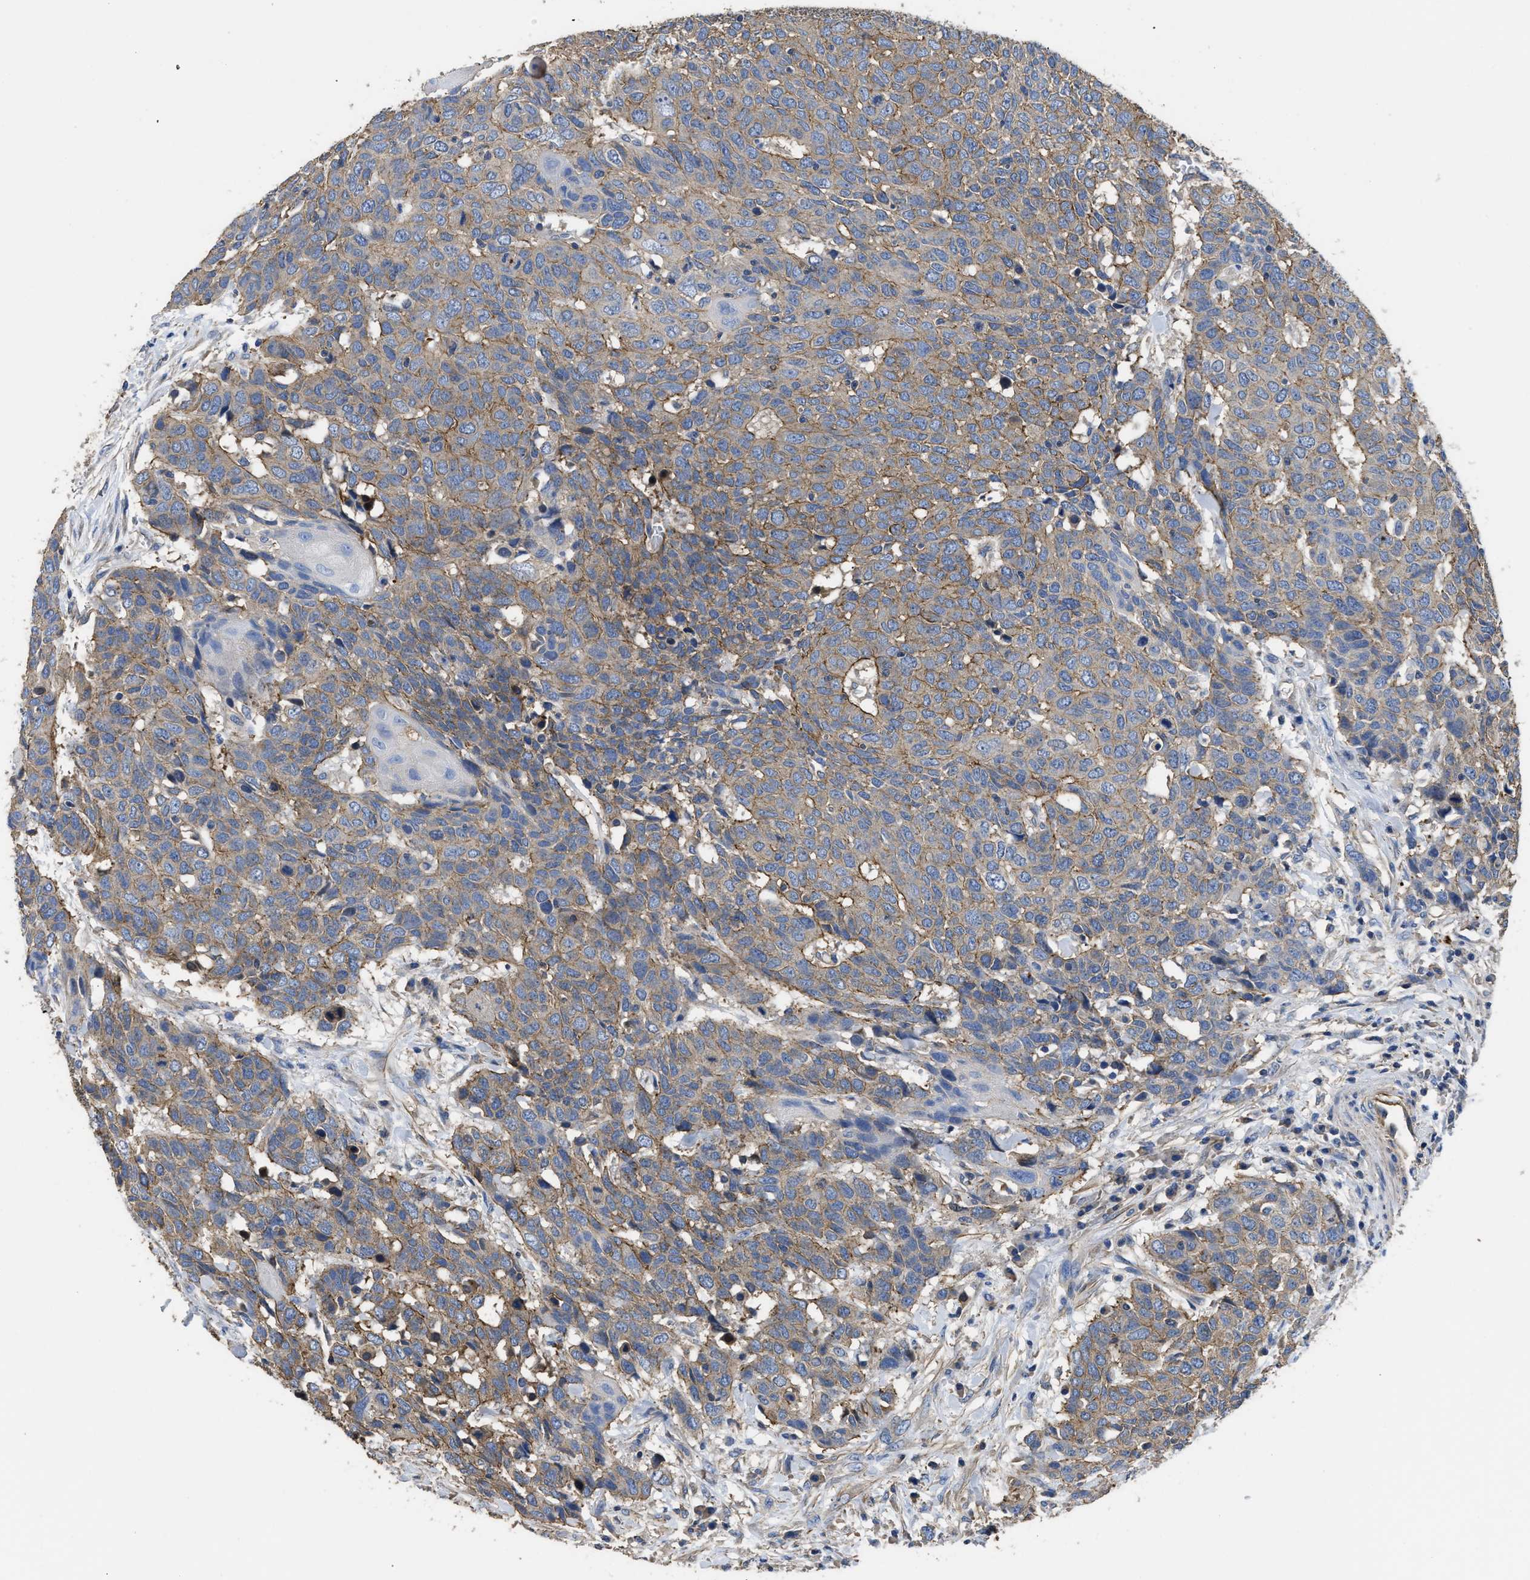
{"staining": {"intensity": "weak", "quantity": ">75%", "location": "cytoplasmic/membranous"}, "tissue": "head and neck cancer", "cell_type": "Tumor cells", "image_type": "cancer", "snomed": [{"axis": "morphology", "description": "Squamous cell carcinoma, NOS"}, {"axis": "topography", "description": "Head-Neck"}], "caption": "Brown immunohistochemical staining in head and neck cancer (squamous cell carcinoma) reveals weak cytoplasmic/membranous positivity in about >75% of tumor cells. Nuclei are stained in blue.", "gene": "USP4", "patient": {"sex": "male", "age": 66}}